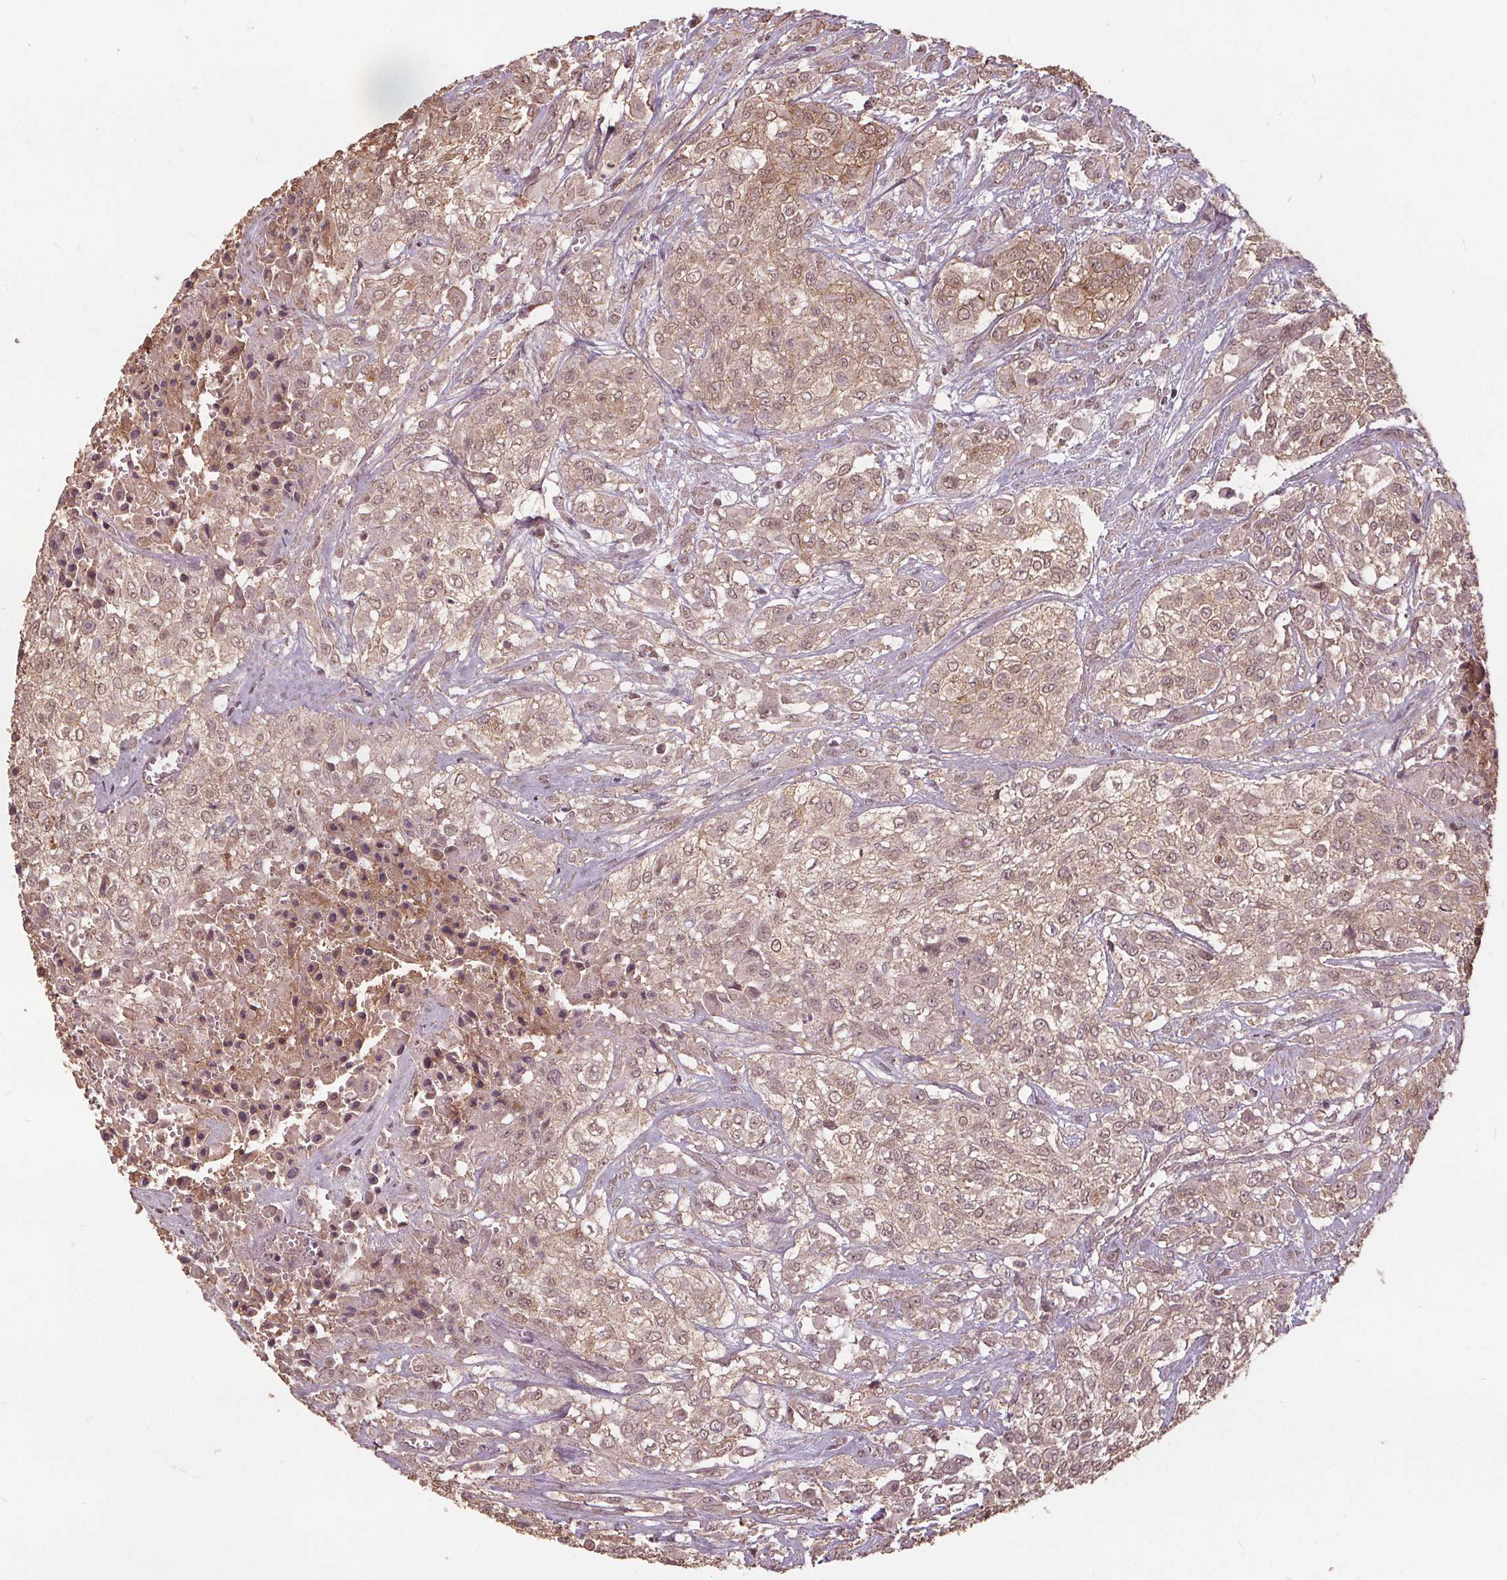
{"staining": {"intensity": "weak", "quantity": ">75%", "location": "cytoplasmic/membranous,nuclear"}, "tissue": "urothelial cancer", "cell_type": "Tumor cells", "image_type": "cancer", "snomed": [{"axis": "morphology", "description": "Urothelial carcinoma, High grade"}, {"axis": "topography", "description": "Urinary bladder"}], "caption": "High-grade urothelial carcinoma stained with IHC shows weak cytoplasmic/membranous and nuclear staining in about >75% of tumor cells.", "gene": "DSG3", "patient": {"sex": "male", "age": 57}}